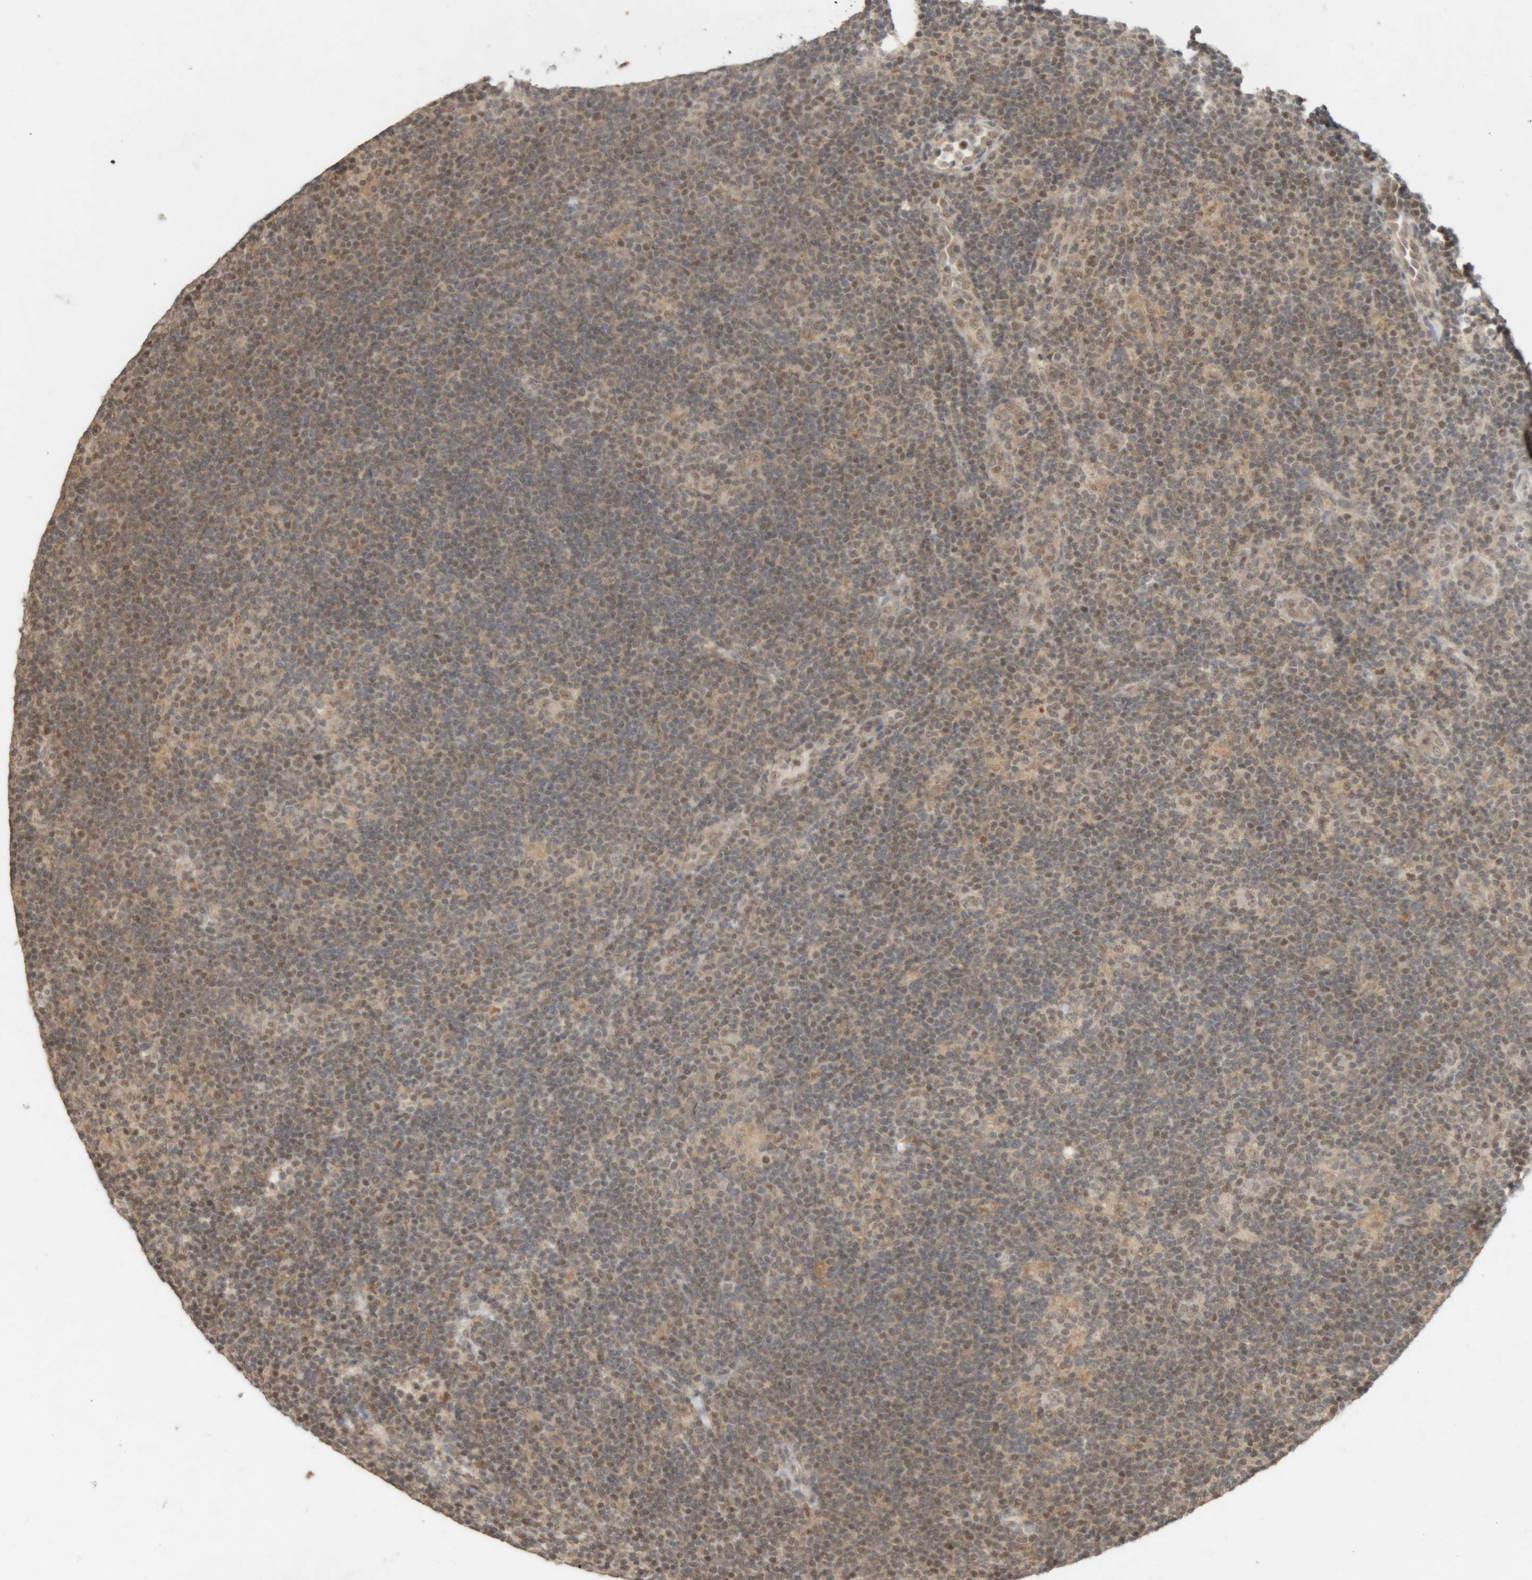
{"staining": {"intensity": "weak", "quantity": "25%-75%", "location": "nuclear"}, "tissue": "lymphoma", "cell_type": "Tumor cells", "image_type": "cancer", "snomed": [{"axis": "morphology", "description": "Hodgkin's disease, NOS"}, {"axis": "topography", "description": "Lymph node"}], "caption": "Immunohistochemistry micrograph of lymphoma stained for a protein (brown), which displays low levels of weak nuclear staining in about 25%-75% of tumor cells.", "gene": "KEAP1", "patient": {"sex": "female", "age": 57}}